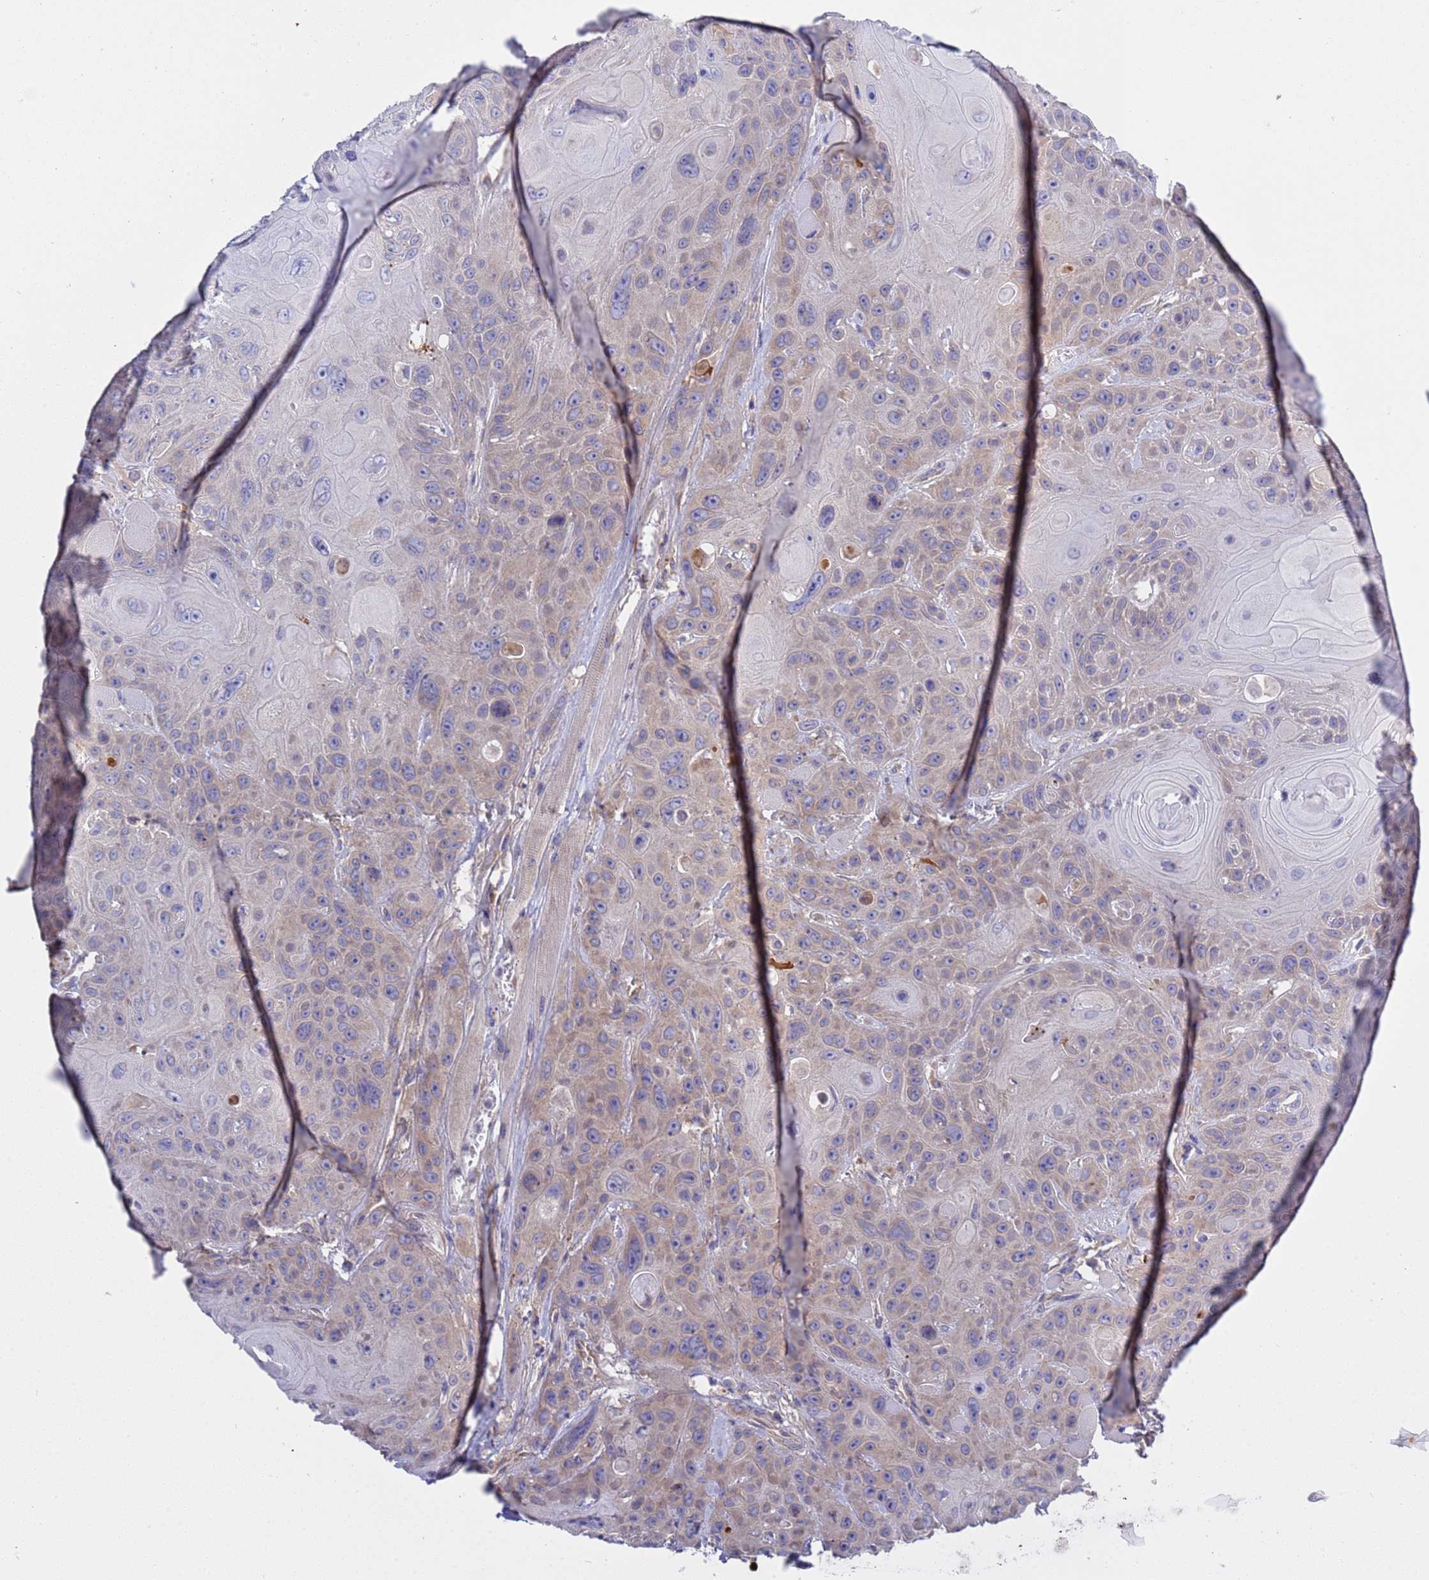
{"staining": {"intensity": "weak", "quantity": "25%-75%", "location": "cytoplasmic/membranous"}, "tissue": "head and neck cancer", "cell_type": "Tumor cells", "image_type": "cancer", "snomed": [{"axis": "morphology", "description": "Squamous cell carcinoma, NOS"}, {"axis": "topography", "description": "Head-Neck"}], "caption": "Immunohistochemical staining of head and neck cancer (squamous cell carcinoma) shows weak cytoplasmic/membranous protein positivity in about 25%-75% of tumor cells.", "gene": "RC3H2", "patient": {"sex": "female", "age": 59}}